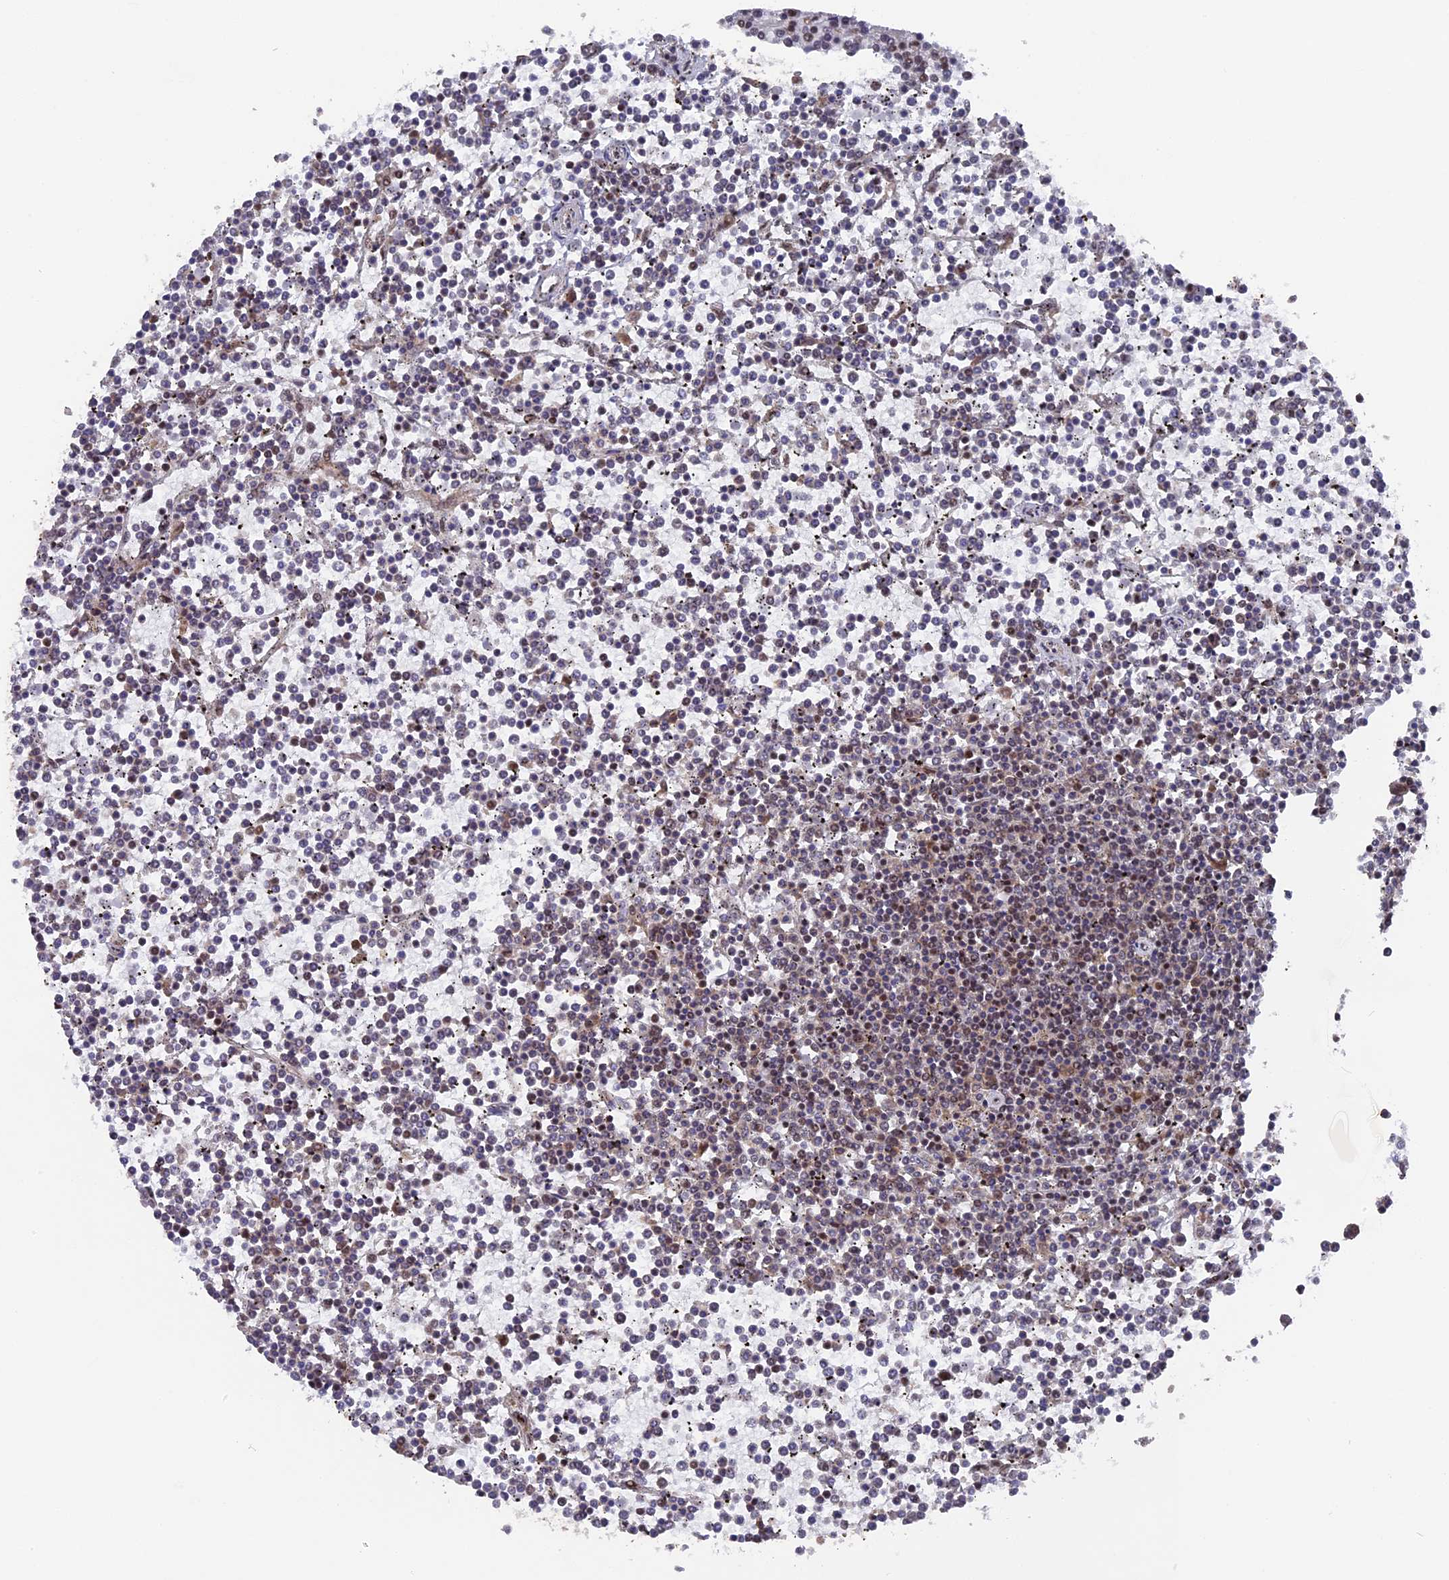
{"staining": {"intensity": "moderate", "quantity": "<25%", "location": "nuclear"}, "tissue": "lymphoma", "cell_type": "Tumor cells", "image_type": "cancer", "snomed": [{"axis": "morphology", "description": "Malignant lymphoma, non-Hodgkin's type, Low grade"}, {"axis": "topography", "description": "Spleen"}], "caption": "Lymphoma was stained to show a protein in brown. There is low levels of moderate nuclear positivity in about <25% of tumor cells.", "gene": "SF3A2", "patient": {"sex": "female", "age": 19}}